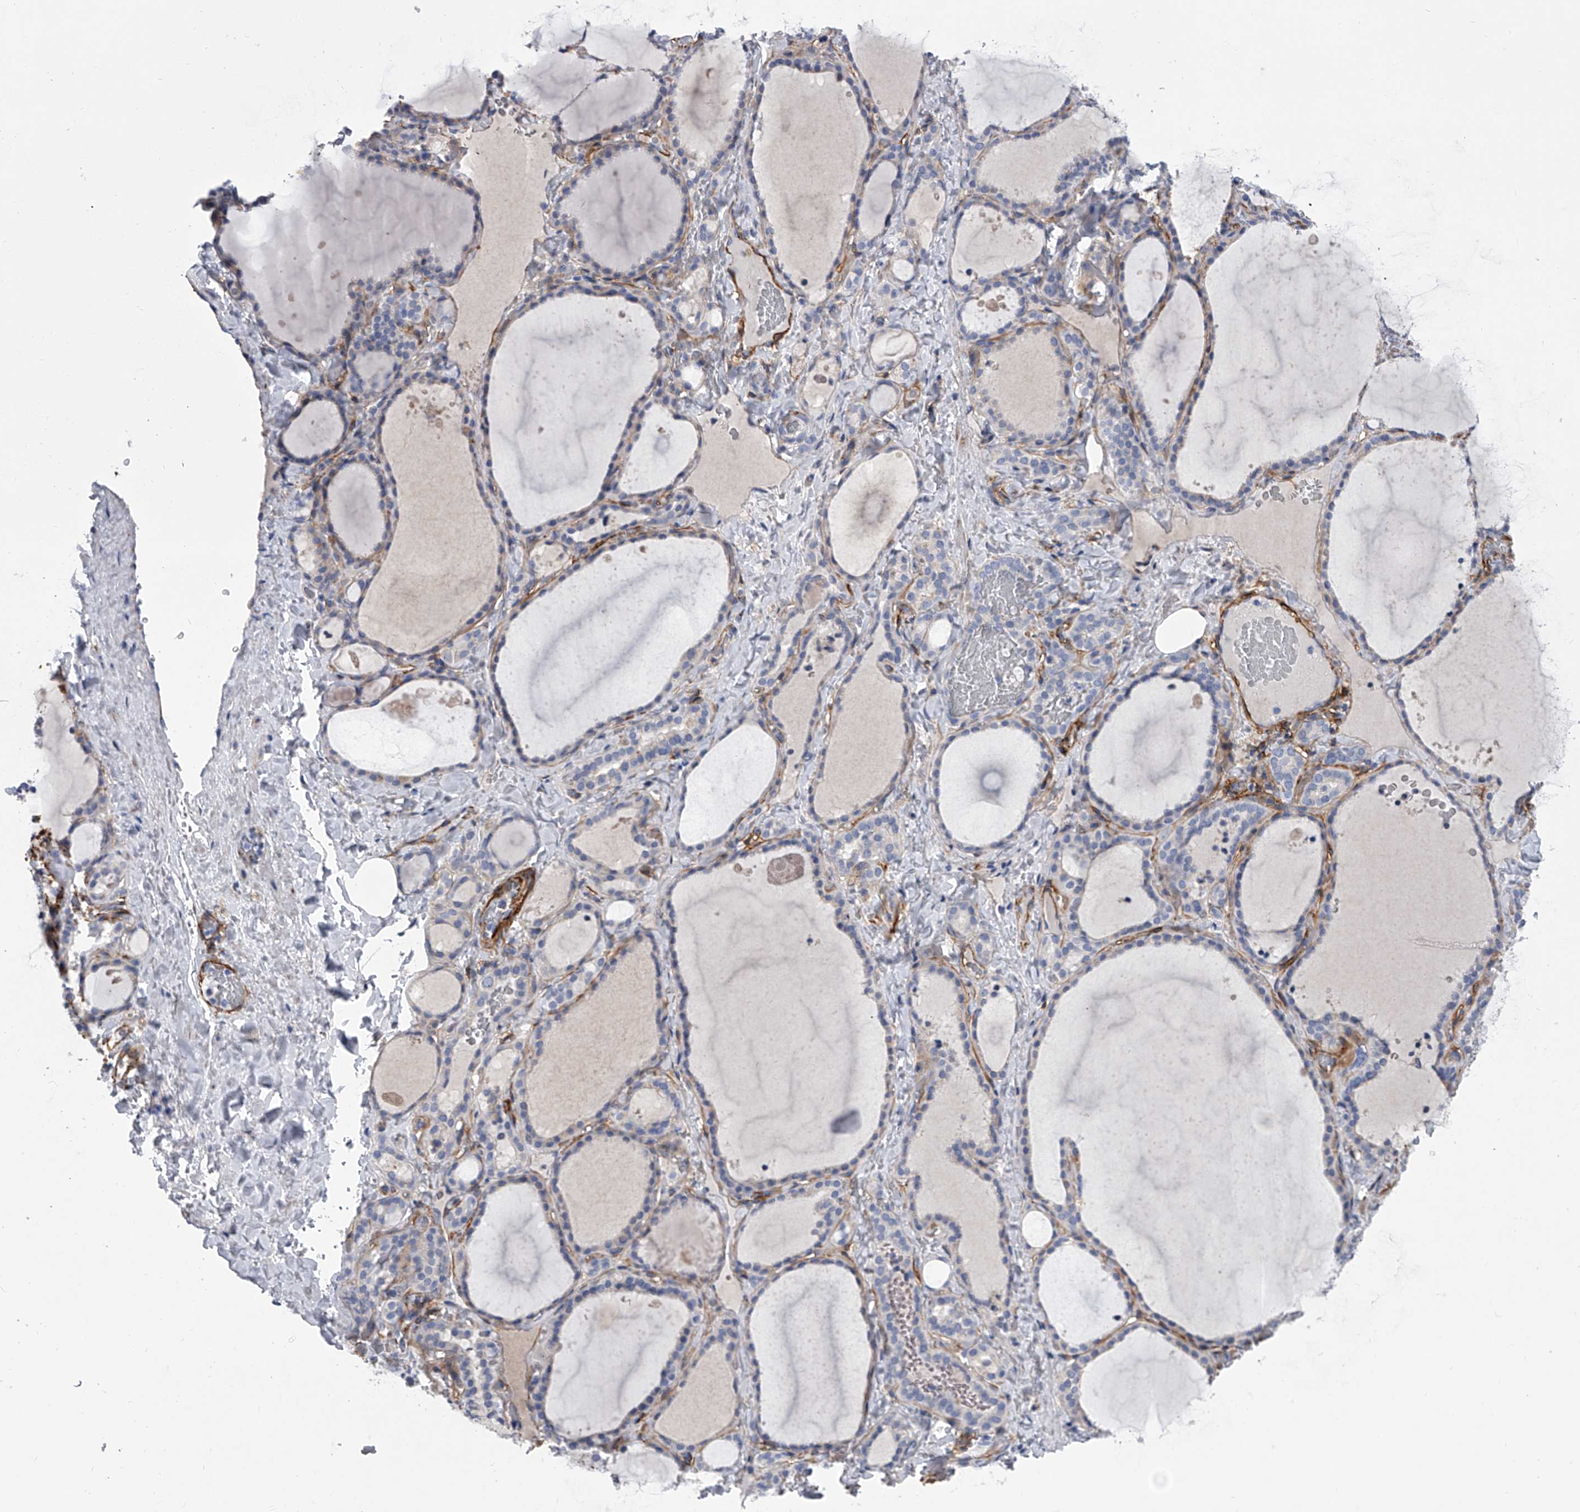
{"staining": {"intensity": "negative", "quantity": "none", "location": "none"}, "tissue": "thyroid gland", "cell_type": "Glandular cells", "image_type": "normal", "snomed": [{"axis": "morphology", "description": "Normal tissue, NOS"}, {"axis": "topography", "description": "Thyroid gland"}], "caption": "An immunohistochemistry (IHC) micrograph of benign thyroid gland is shown. There is no staining in glandular cells of thyroid gland.", "gene": "ALG14", "patient": {"sex": "female", "age": 22}}